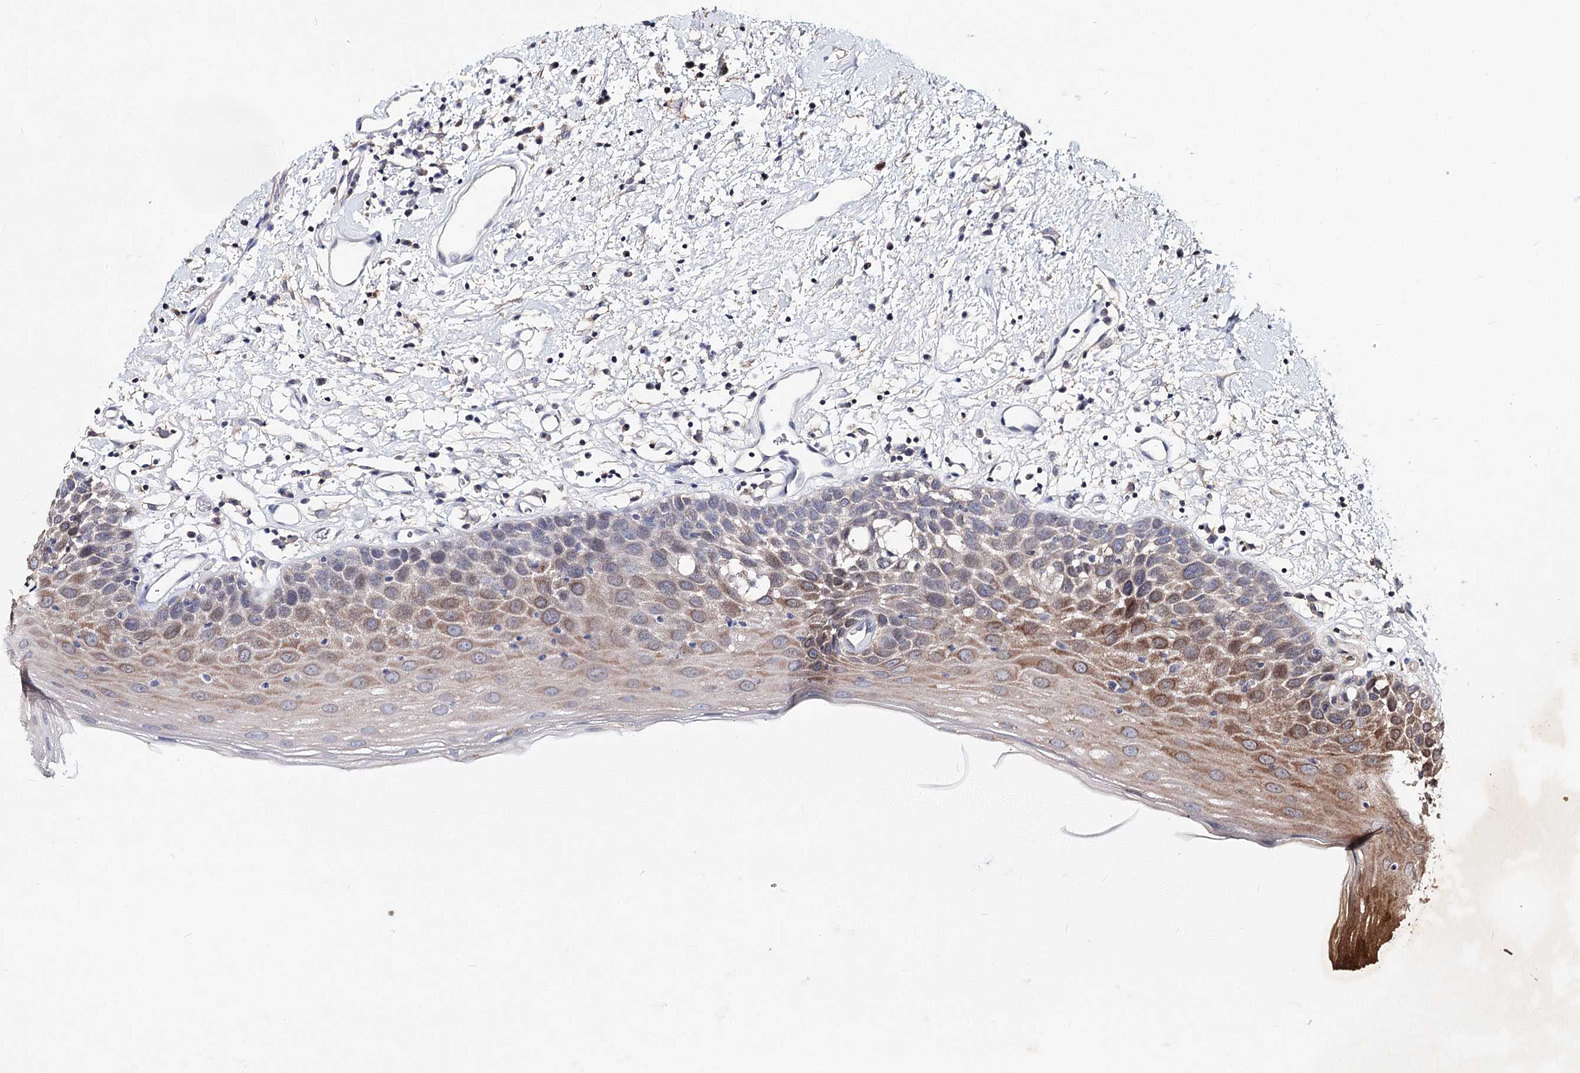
{"staining": {"intensity": "moderate", "quantity": "25%-75%", "location": "cytoplasmic/membranous"}, "tissue": "oral mucosa", "cell_type": "Squamous epithelial cells", "image_type": "normal", "snomed": [{"axis": "morphology", "description": "Normal tissue, NOS"}, {"axis": "topography", "description": "Oral tissue"}], "caption": "Immunohistochemical staining of benign human oral mucosa demonstrates 25%-75% levels of moderate cytoplasmic/membranous protein staining in approximately 25%-75% of squamous epithelial cells. (DAB IHC with brightfield microscopy, high magnification).", "gene": "TMEM218", "patient": {"sex": "male", "age": 74}}